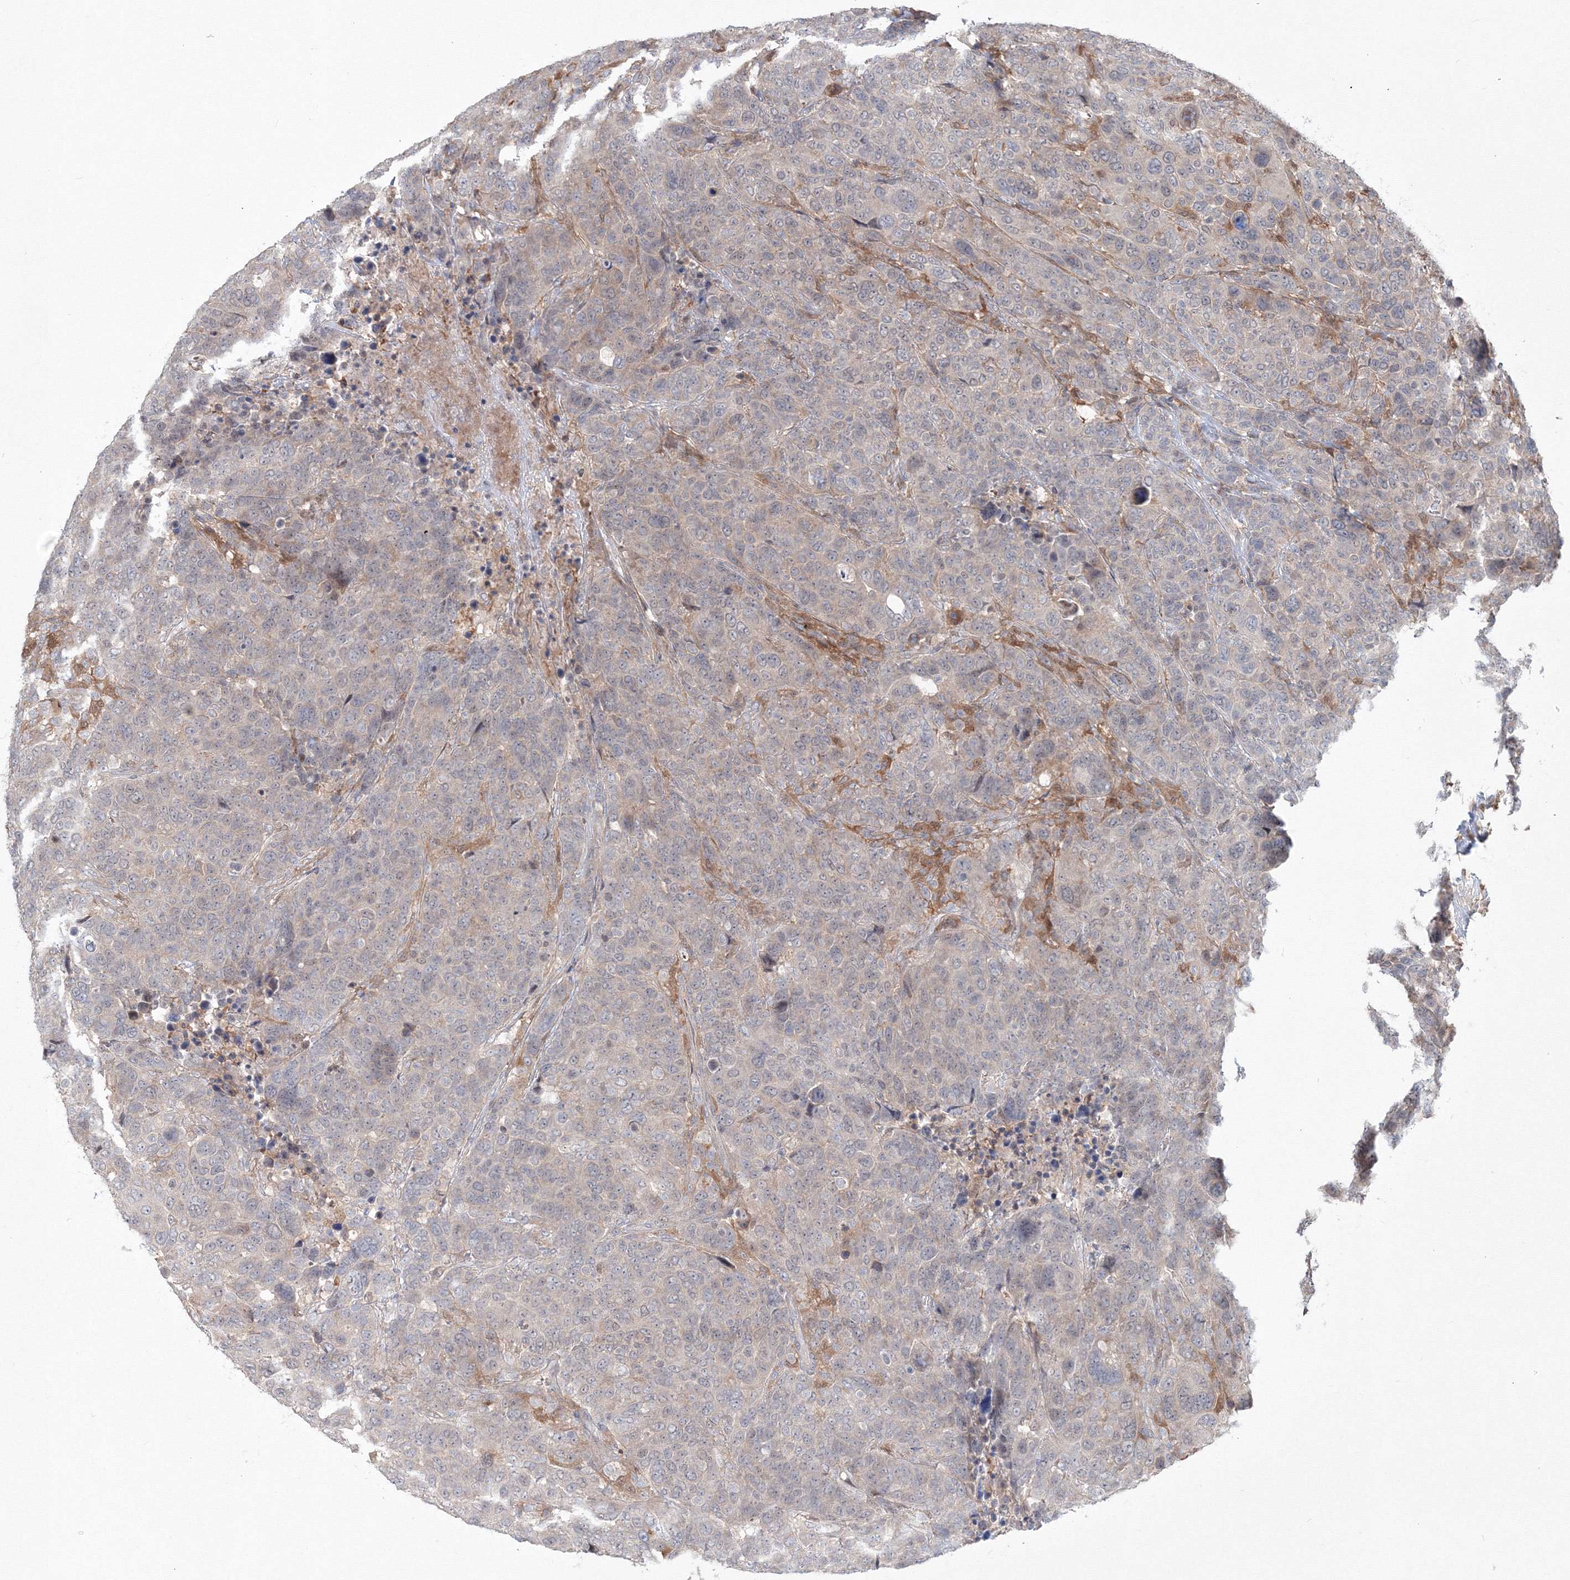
{"staining": {"intensity": "negative", "quantity": "none", "location": "none"}, "tissue": "breast cancer", "cell_type": "Tumor cells", "image_type": "cancer", "snomed": [{"axis": "morphology", "description": "Duct carcinoma"}, {"axis": "topography", "description": "Breast"}], "caption": "Tumor cells are negative for brown protein staining in breast intraductal carcinoma.", "gene": "MKRN2", "patient": {"sex": "female", "age": 37}}